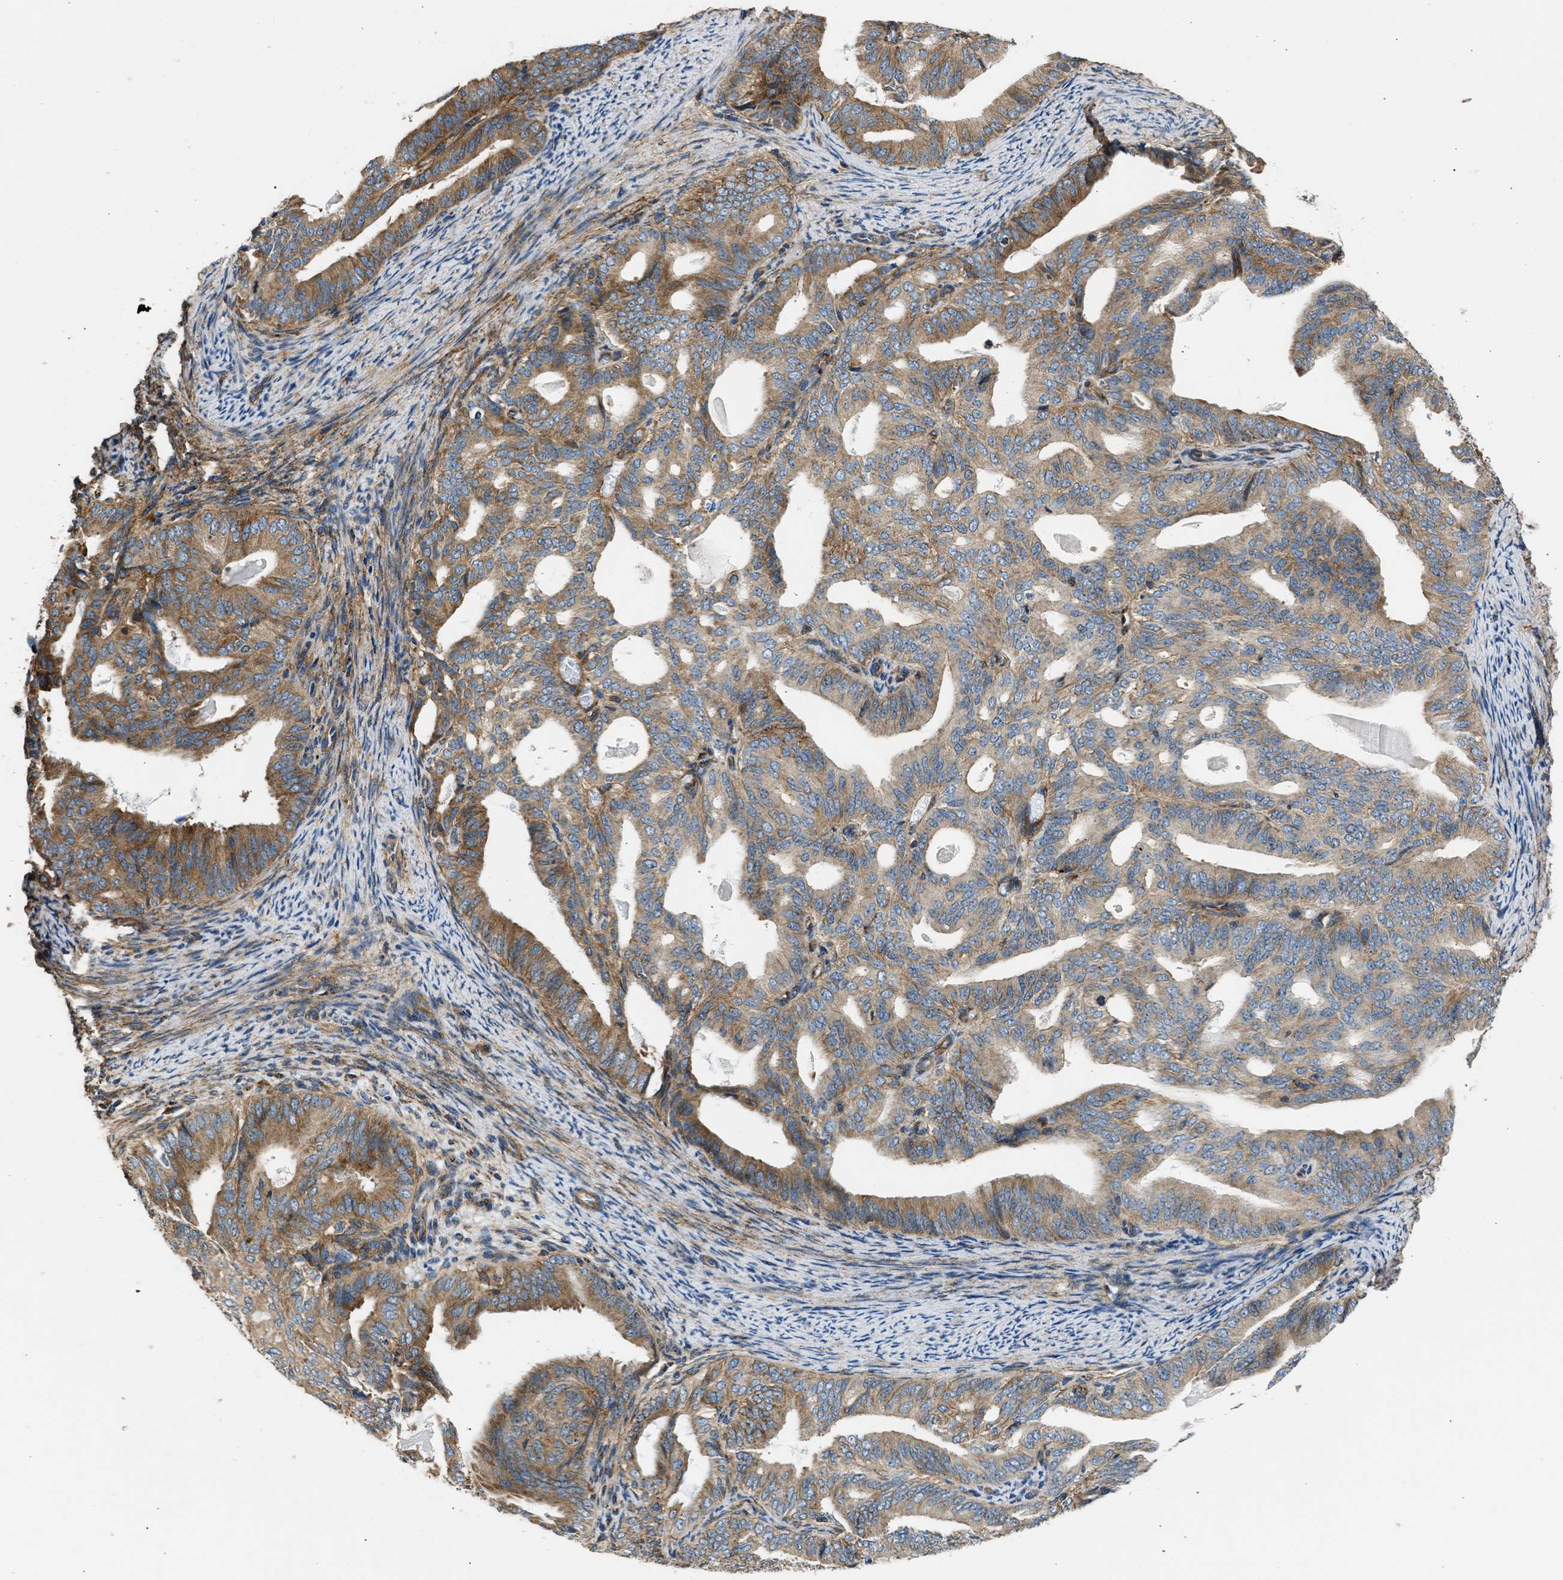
{"staining": {"intensity": "moderate", "quantity": ">75%", "location": "cytoplasmic/membranous"}, "tissue": "endometrial cancer", "cell_type": "Tumor cells", "image_type": "cancer", "snomed": [{"axis": "morphology", "description": "Adenocarcinoma, NOS"}, {"axis": "topography", "description": "Endometrium"}], "caption": "Moderate cytoplasmic/membranous protein positivity is identified in about >75% of tumor cells in endometrial adenocarcinoma. Using DAB (brown) and hematoxylin (blue) stains, captured at high magnification using brightfield microscopy.", "gene": "SEPTIN2", "patient": {"sex": "female", "age": 58}}